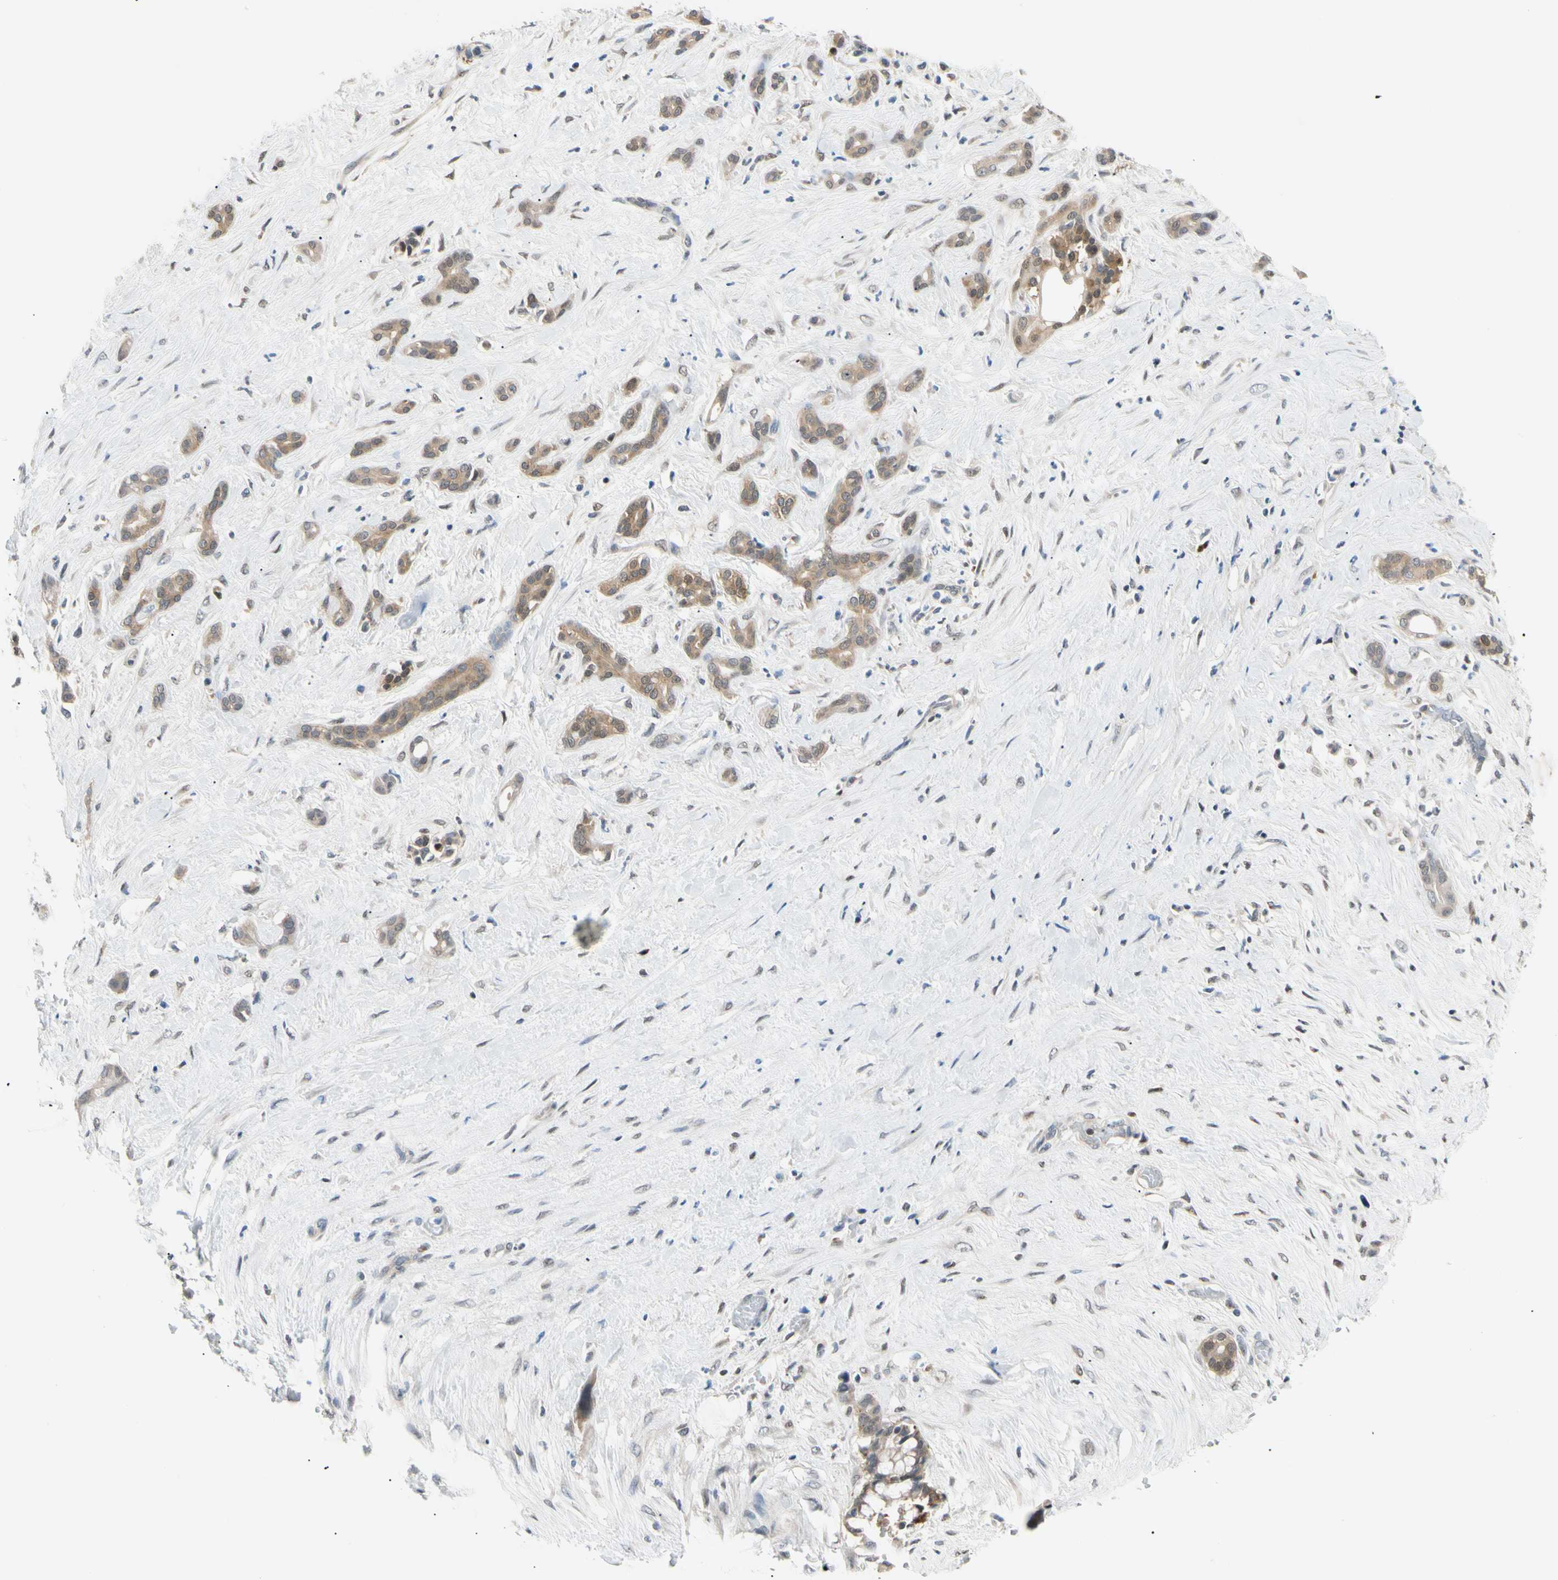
{"staining": {"intensity": "moderate", "quantity": "25%-75%", "location": "cytoplasmic/membranous"}, "tissue": "pancreatic cancer", "cell_type": "Tumor cells", "image_type": "cancer", "snomed": [{"axis": "morphology", "description": "Adenocarcinoma, NOS"}, {"axis": "topography", "description": "Pancreas"}], "caption": "Pancreatic adenocarcinoma was stained to show a protein in brown. There is medium levels of moderate cytoplasmic/membranous positivity in about 25%-75% of tumor cells. Immunohistochemistry (ihc) stains the protein of interest in brown and the nuclei are stained blue.", "gene": "SEC23B", "patient": {"sex": "male", "age": 41}}